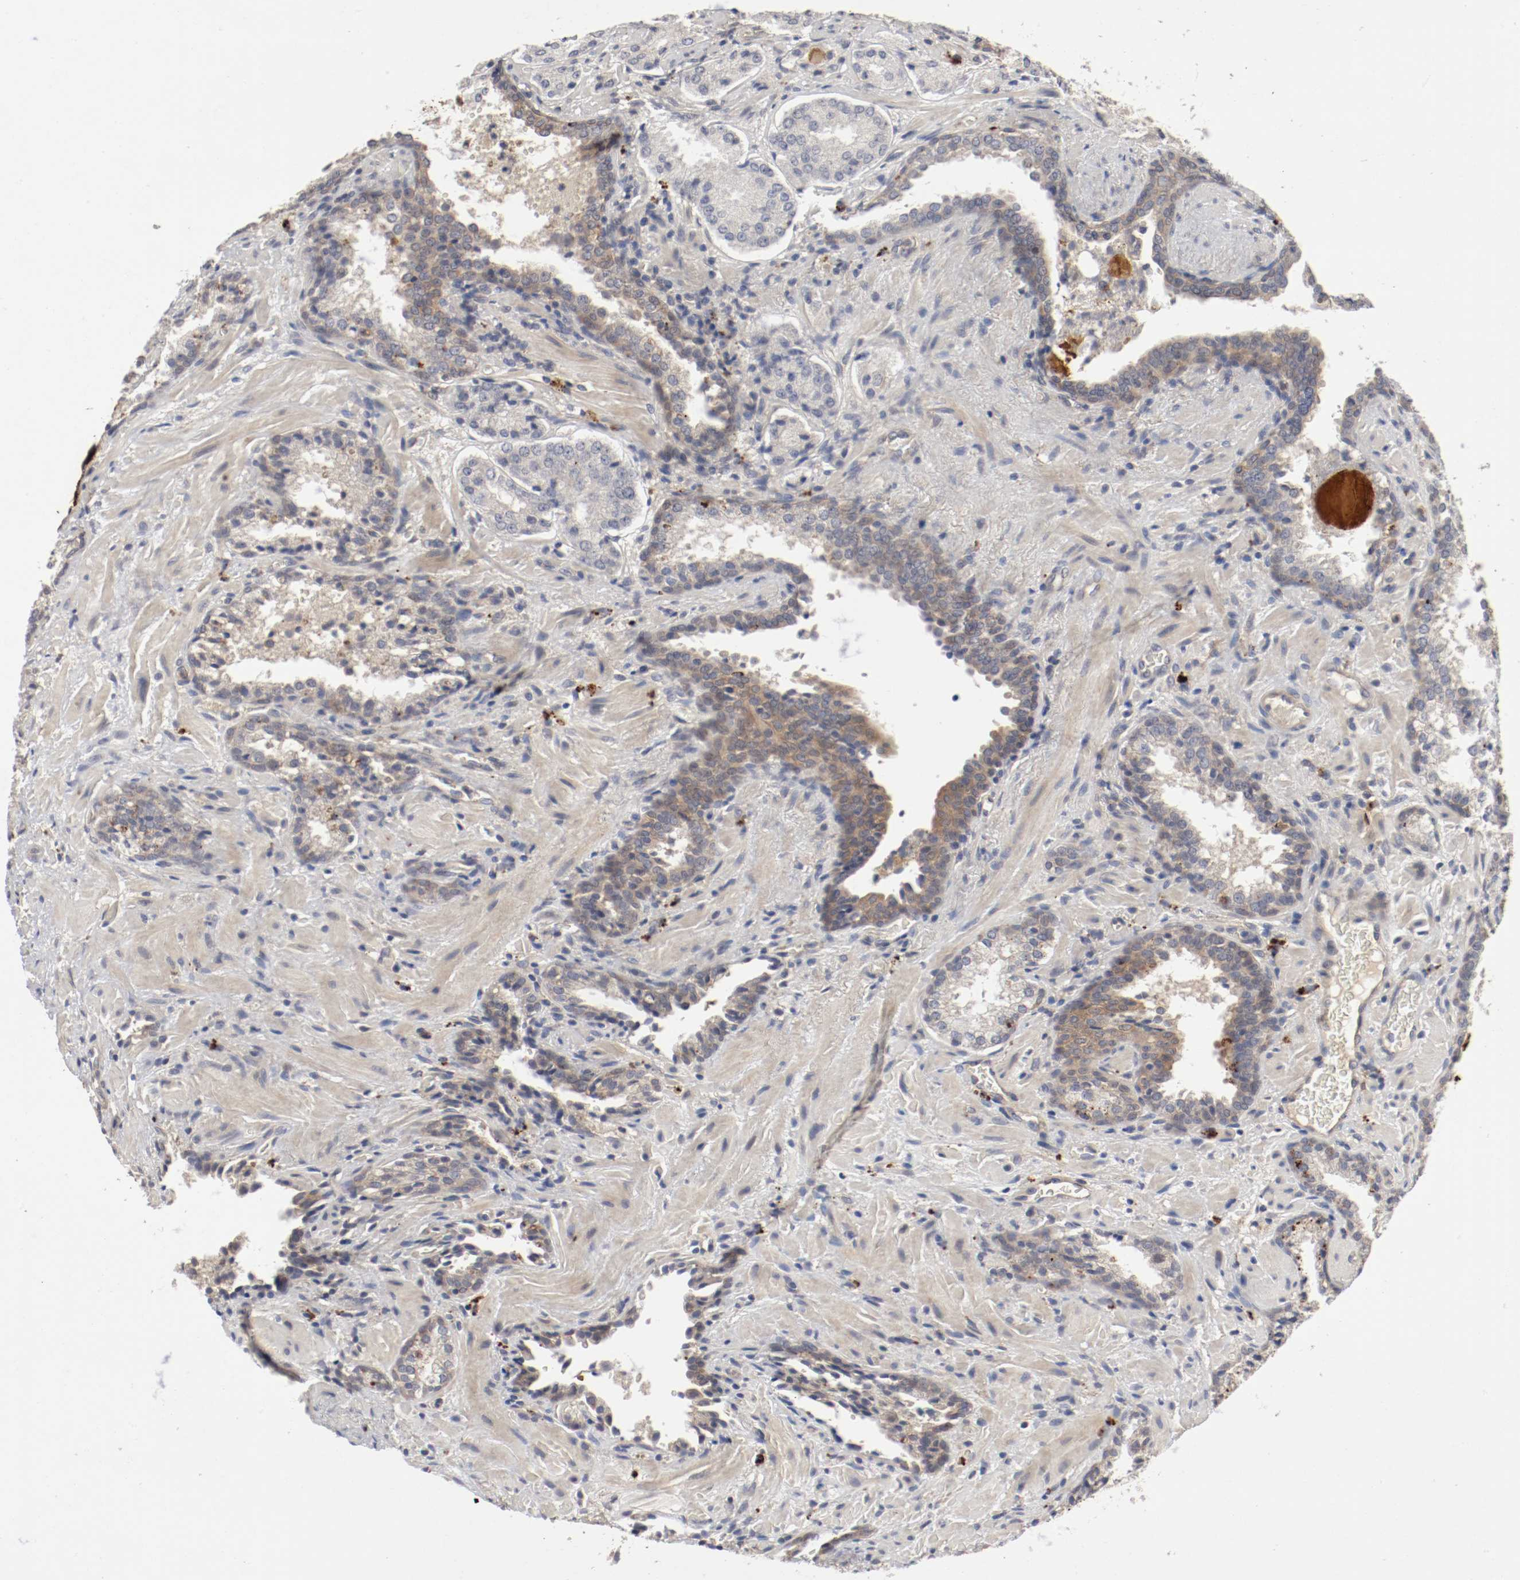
{"staining": {"intensity": "weak", "quantity": ">75%", "location": "cytoplasmic/membranous"}, "tissue": "prostate cancer", "cell_type": "Tumor cells", "image_type": "cancer", "snomed": [{"axis": "morphology", "description": "Adenocarcinoma, High grade"}, {"axis": "topography", "description": "Prostate"}], "caption": "High-magnification brightfield microscopy of prostate cancer (high-grade adenocarcinoma) stained with DAB (brown) and counterstained with hematoxylin (blue). tumor cells exhibit weak cytoplasmic/membranous positivity is seen in approximately>75% of cells. The staining was performed using DAB (3,3'-diaminobenzidine), with brown indicating positive protein expression. Nuclei are stained blue with hematoxylin.", "gene": "REN", "patient": {"sex": "male", "age": 58}}